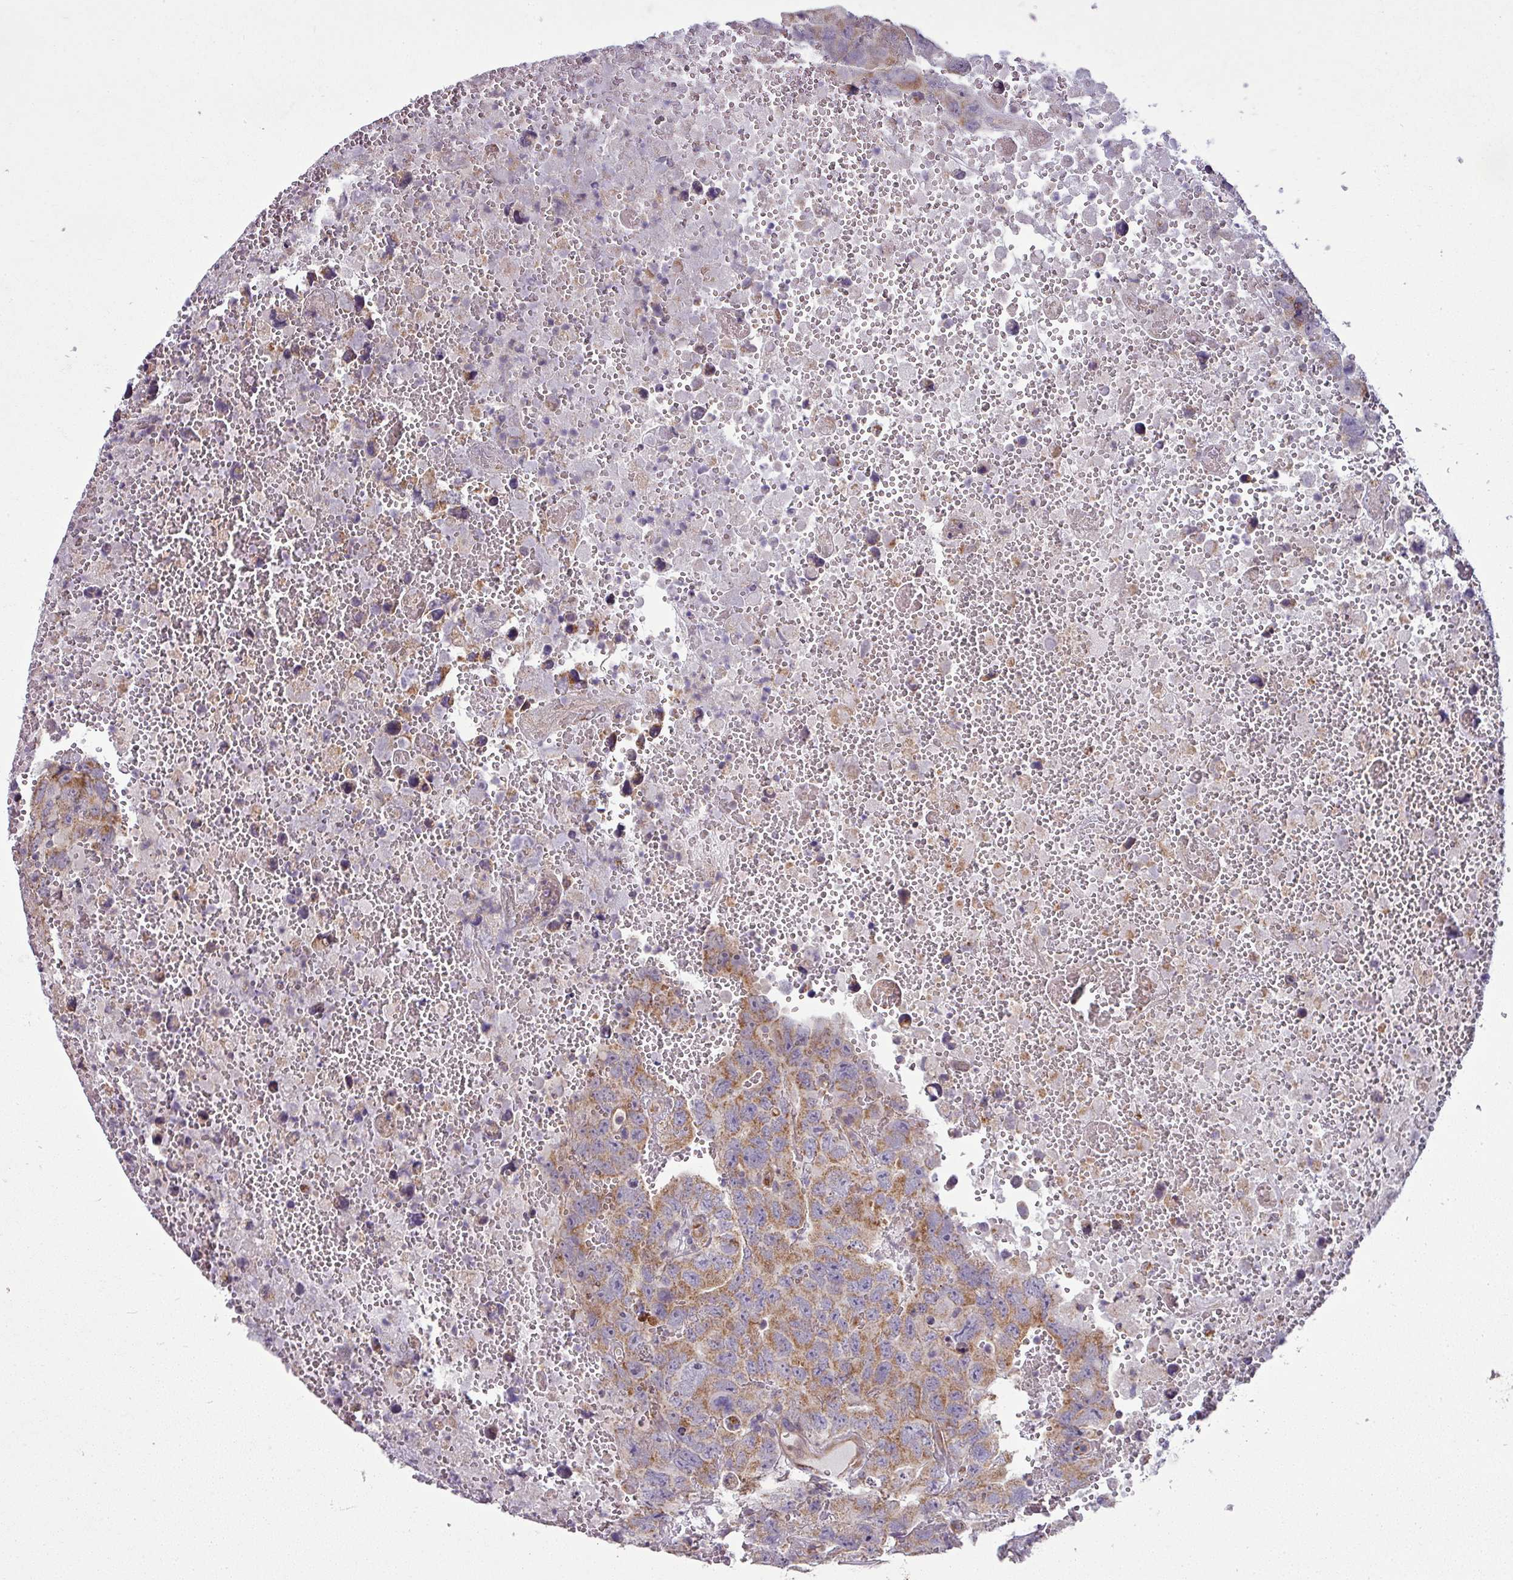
{"staining": {"intensity": "moderate", "quantity": ">75%", "location": "cytoplasmic/membranous"}, "tissue": "testis cancer", "cell_type": "Tumor cells", "image_type": "cancer", "snomed": [{"axis": "morphology", "description": "Carcinoma, Embryonal, NOS"}, {"axis": "topography", "description": "Testis"}], "caption": "IHC photomicrograph of human testis cancer (embryonal carcinoma) stained for a protein (brown), which displays medium levels of moderate cytoplasmic/membranous expression in about >75% of tumor cells.", "gene": "TIMMDC1", "patient": {"sex": "male", "age": 45}}